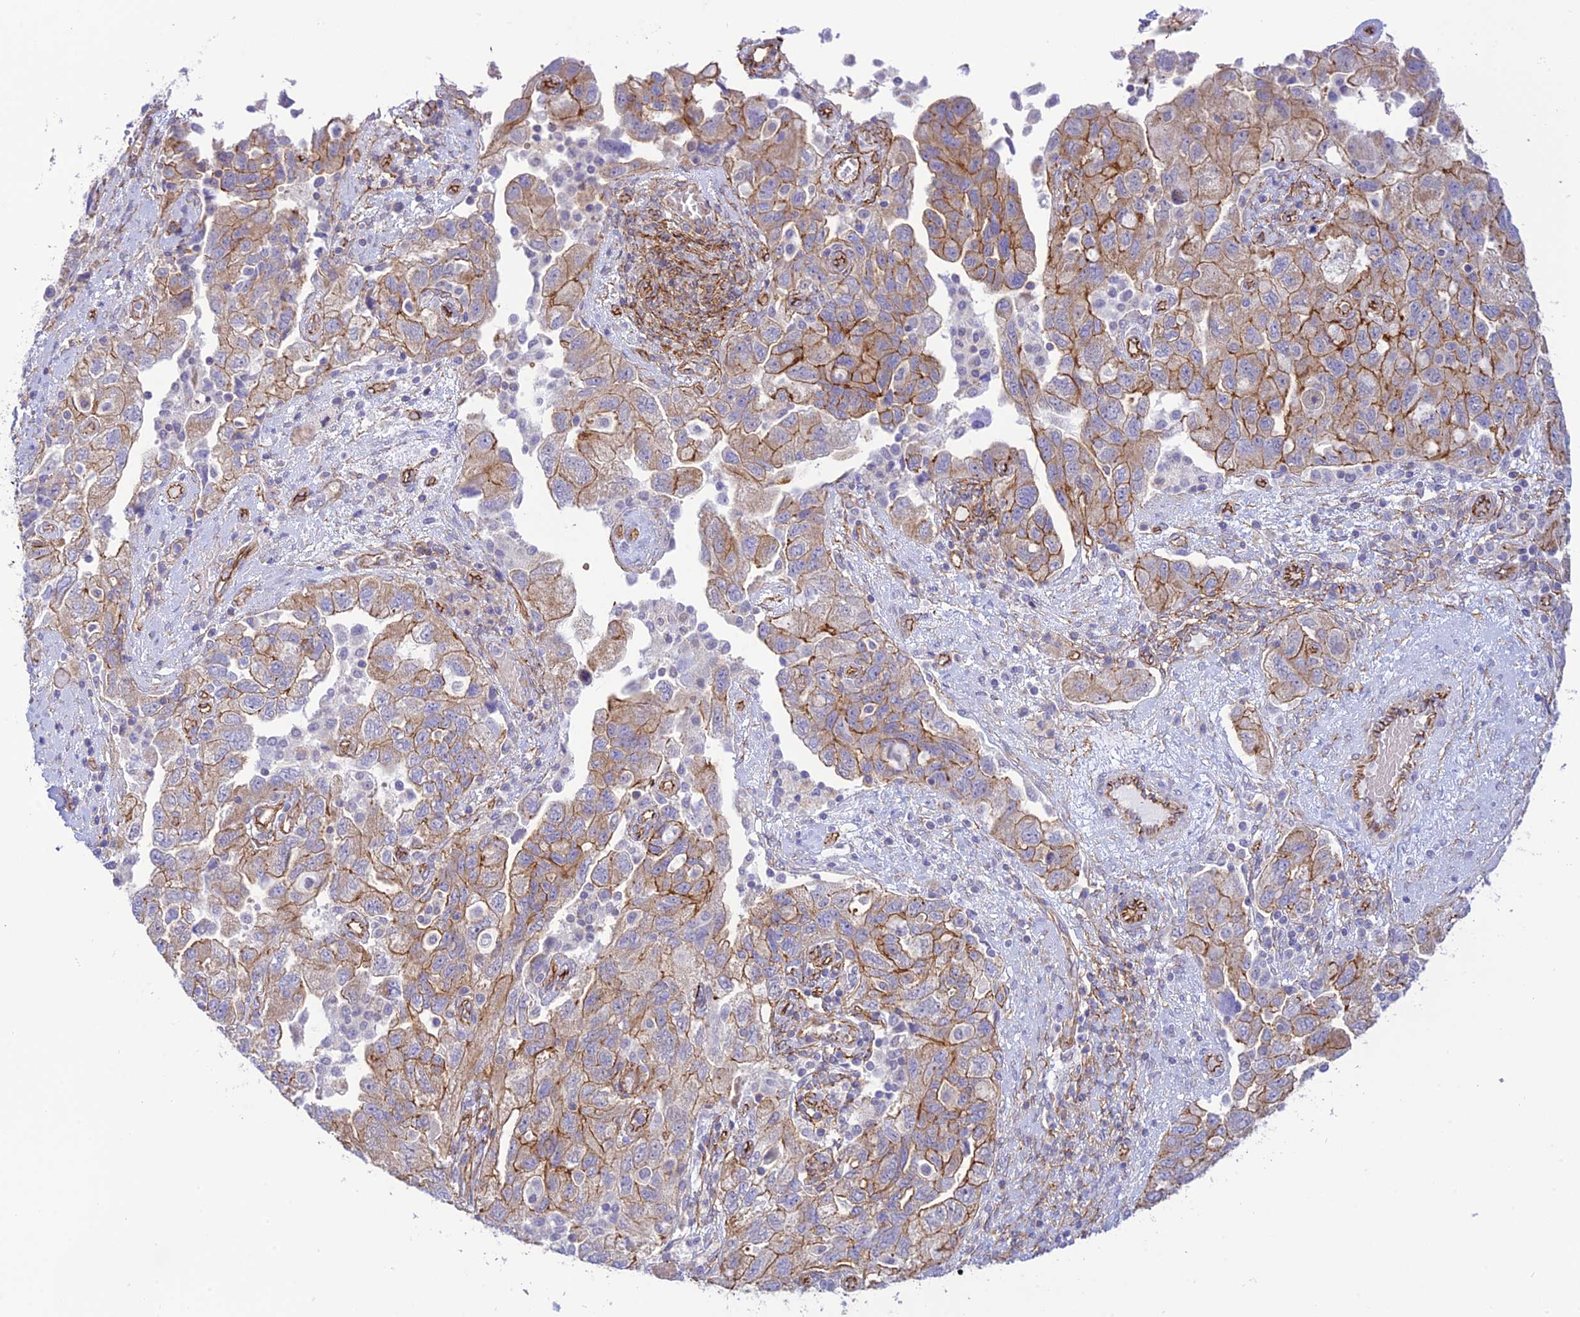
{"staining": {"intensity": "moderate", "quantity": "25%-75%", "location": "cytoplasmic/membranous"}, "tissue": "ovarian cancer", "cell_type": "Tumor cells", "image_type": "cancer", "snomed": [{"axis": "morphology", "description": "Carcinoma, NOS"}, {"axis": "morphology", "description": "Cystadenocarcinoma, serous, NOS"}, {"axis": "topography", "description": "Ovary"}], "caption": "Ovarian serous cystadenocarcinoma tissue demonstrates moderate cytoplasmic/membranous expression in about 25%-75% of tumor cells, visualized by immunohistochemistry.", "gene": "YPEL5", "patient": {"sex": "female", "age": 69}}